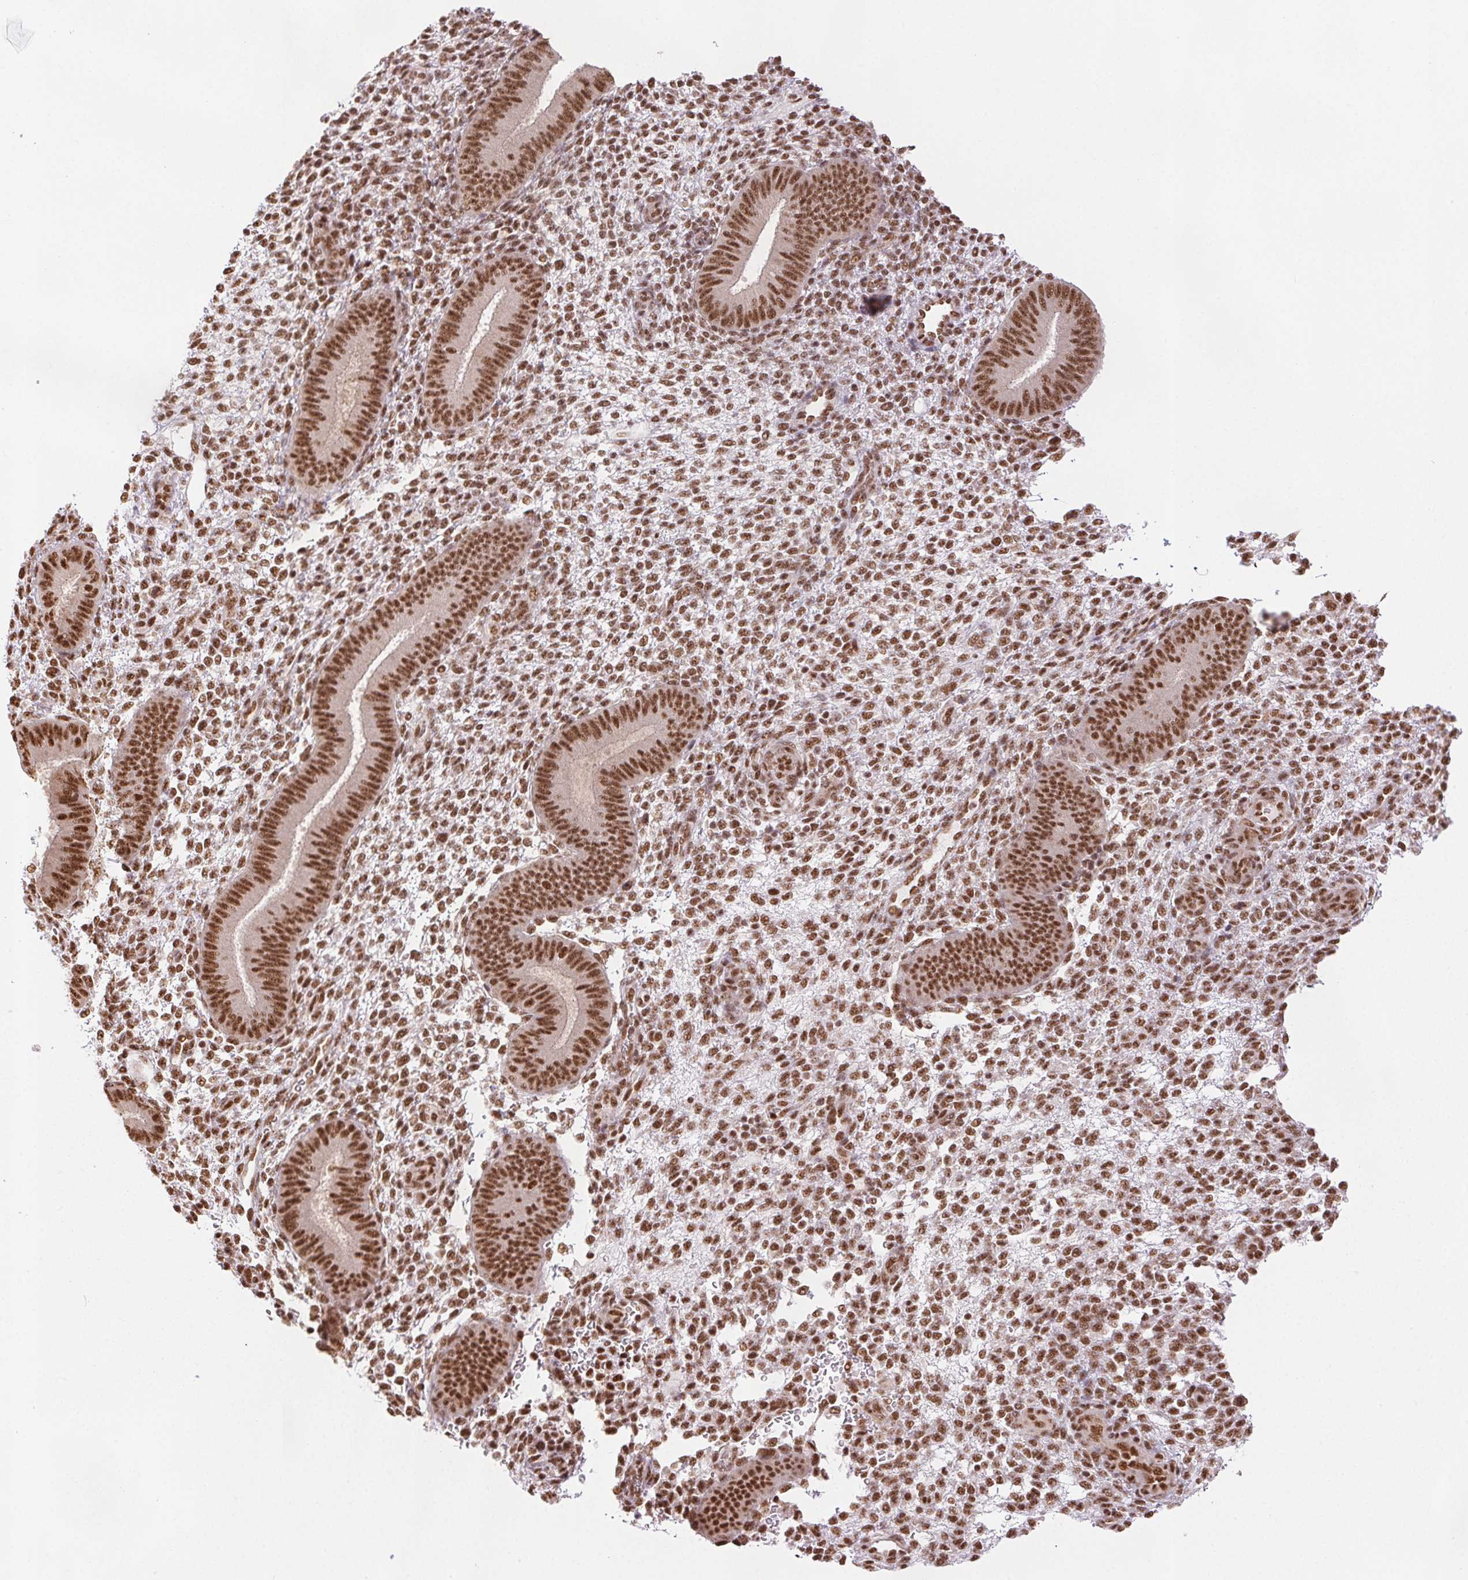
{"staining": {"intensity": "weak", "quantity": "25%-75%", "location": "nuclear"}, "tissue": "endometrium", "cell_type": "Cells in endometrial stroma", "image_type": "normal", "snomed": [{"axis": "morphology", "description": "Normal tissue, NOS"}, {"axis": "topography", "description": "Endometrium"}], "caption": "High-power microscopy captured an IHC micrograph of benign endometrium, revealing weak nuclear expression in about 25%-75% of cells in endometrial stroma. (DAB (3,3'-diaminobenzidine) = brown stain, brightfield microscopy at high magnification).", "gene": "IK", "patient": {"sex": "female", "age": 39}}